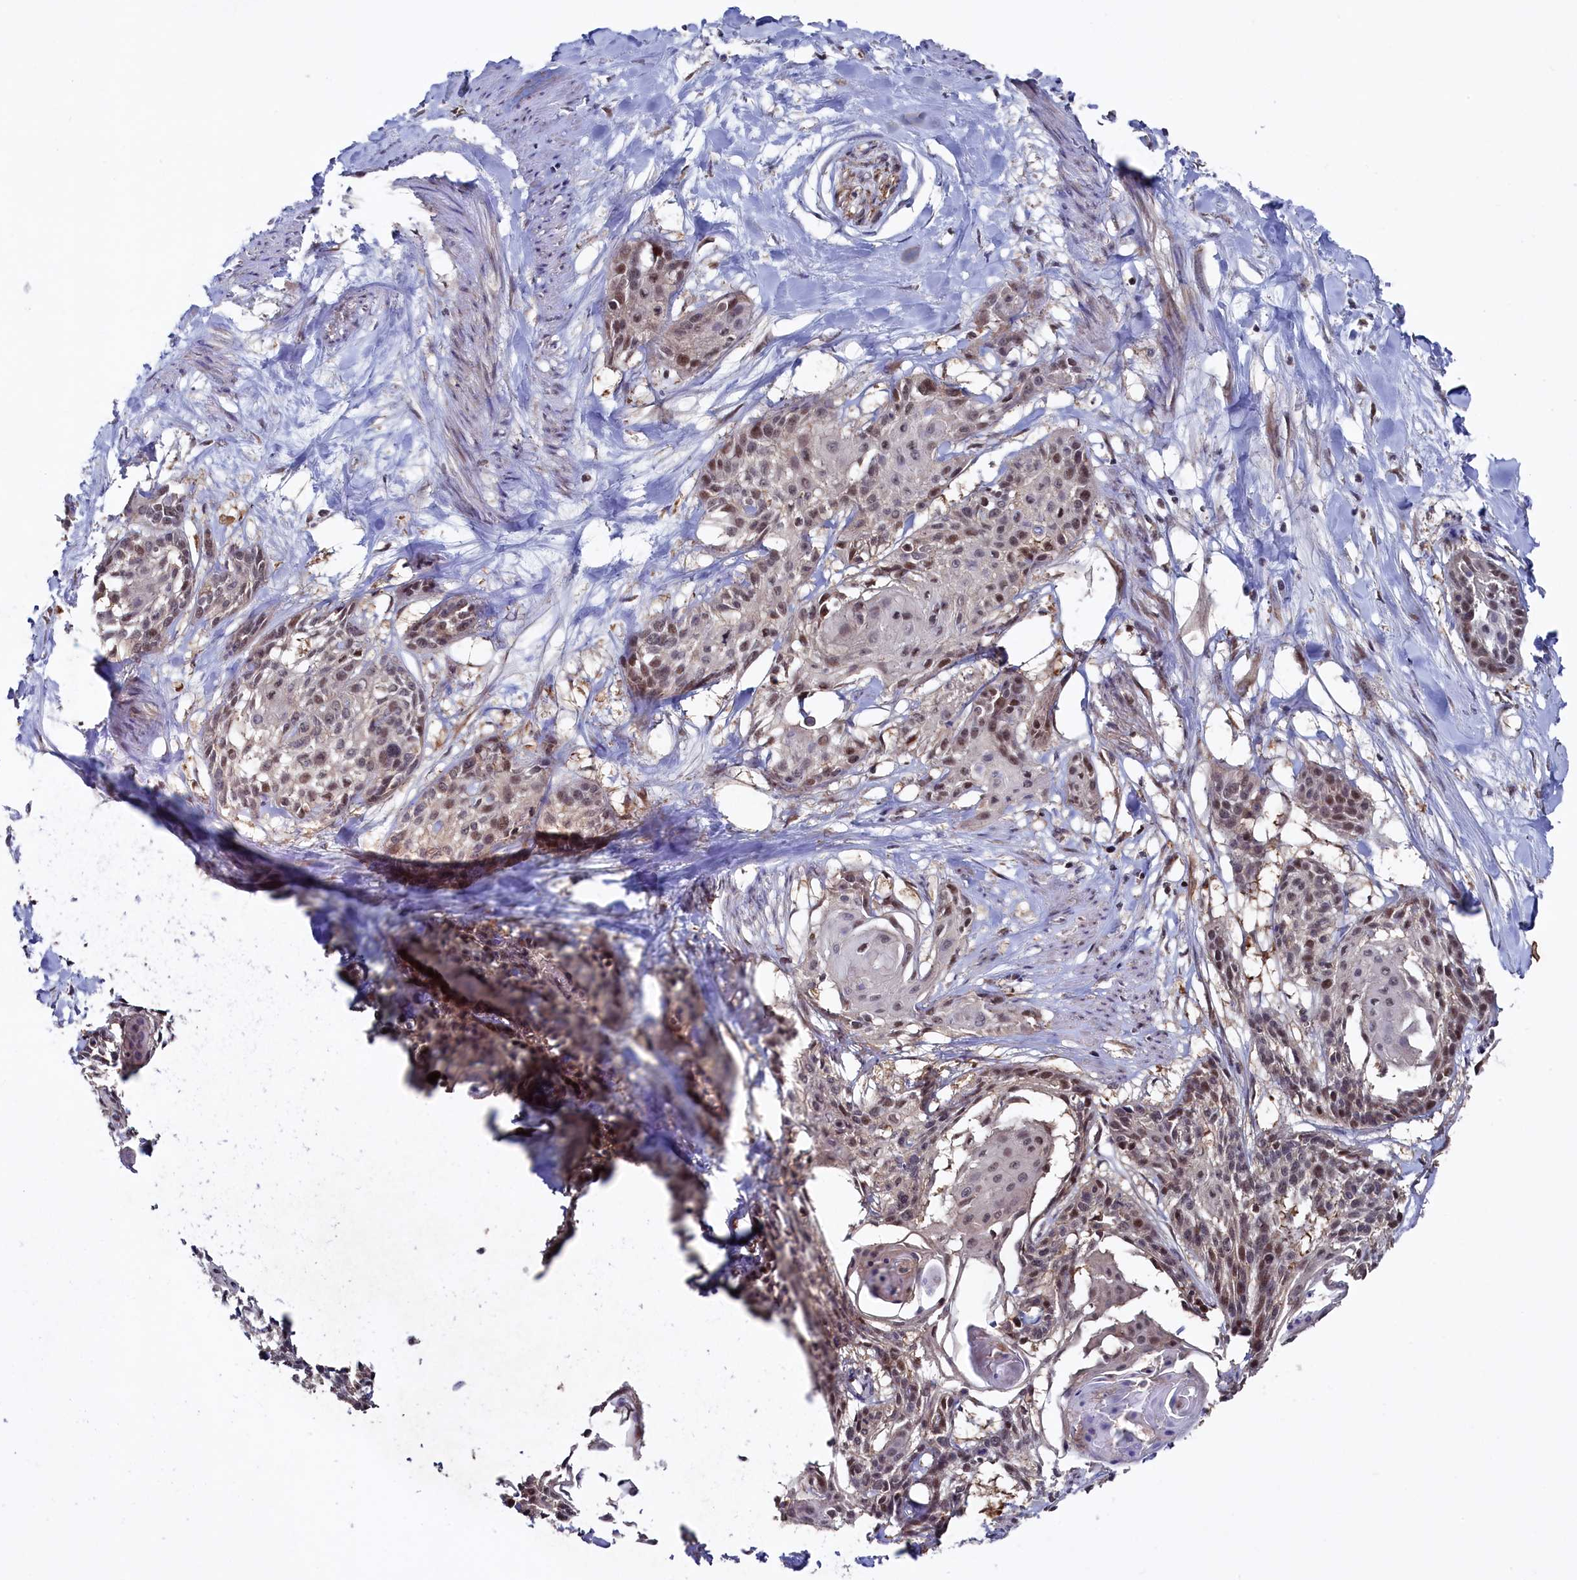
{"staining": {"intensity": "moderate", "quantity": "25%-75%", "location": "nuclear"}, "tissue": "cervical cancer", "cell_type": "Tumor cells", "image_type": "cancer", "snomed": [{"axis": "morphology", "description": "Squamous cell carcinoma, NOS"}, {"axis": "topography", "description": "Cervix"}], "caption": "A photomicrograph showing moderate nuclear expression in approximately 25%-75% of tumor cells in cervical cancer (squamous cell carcinoma), as visualized by brown immunohistochemical staining.", "gene": "TMC5", "patient": {"sex": "female", "age": 57}}